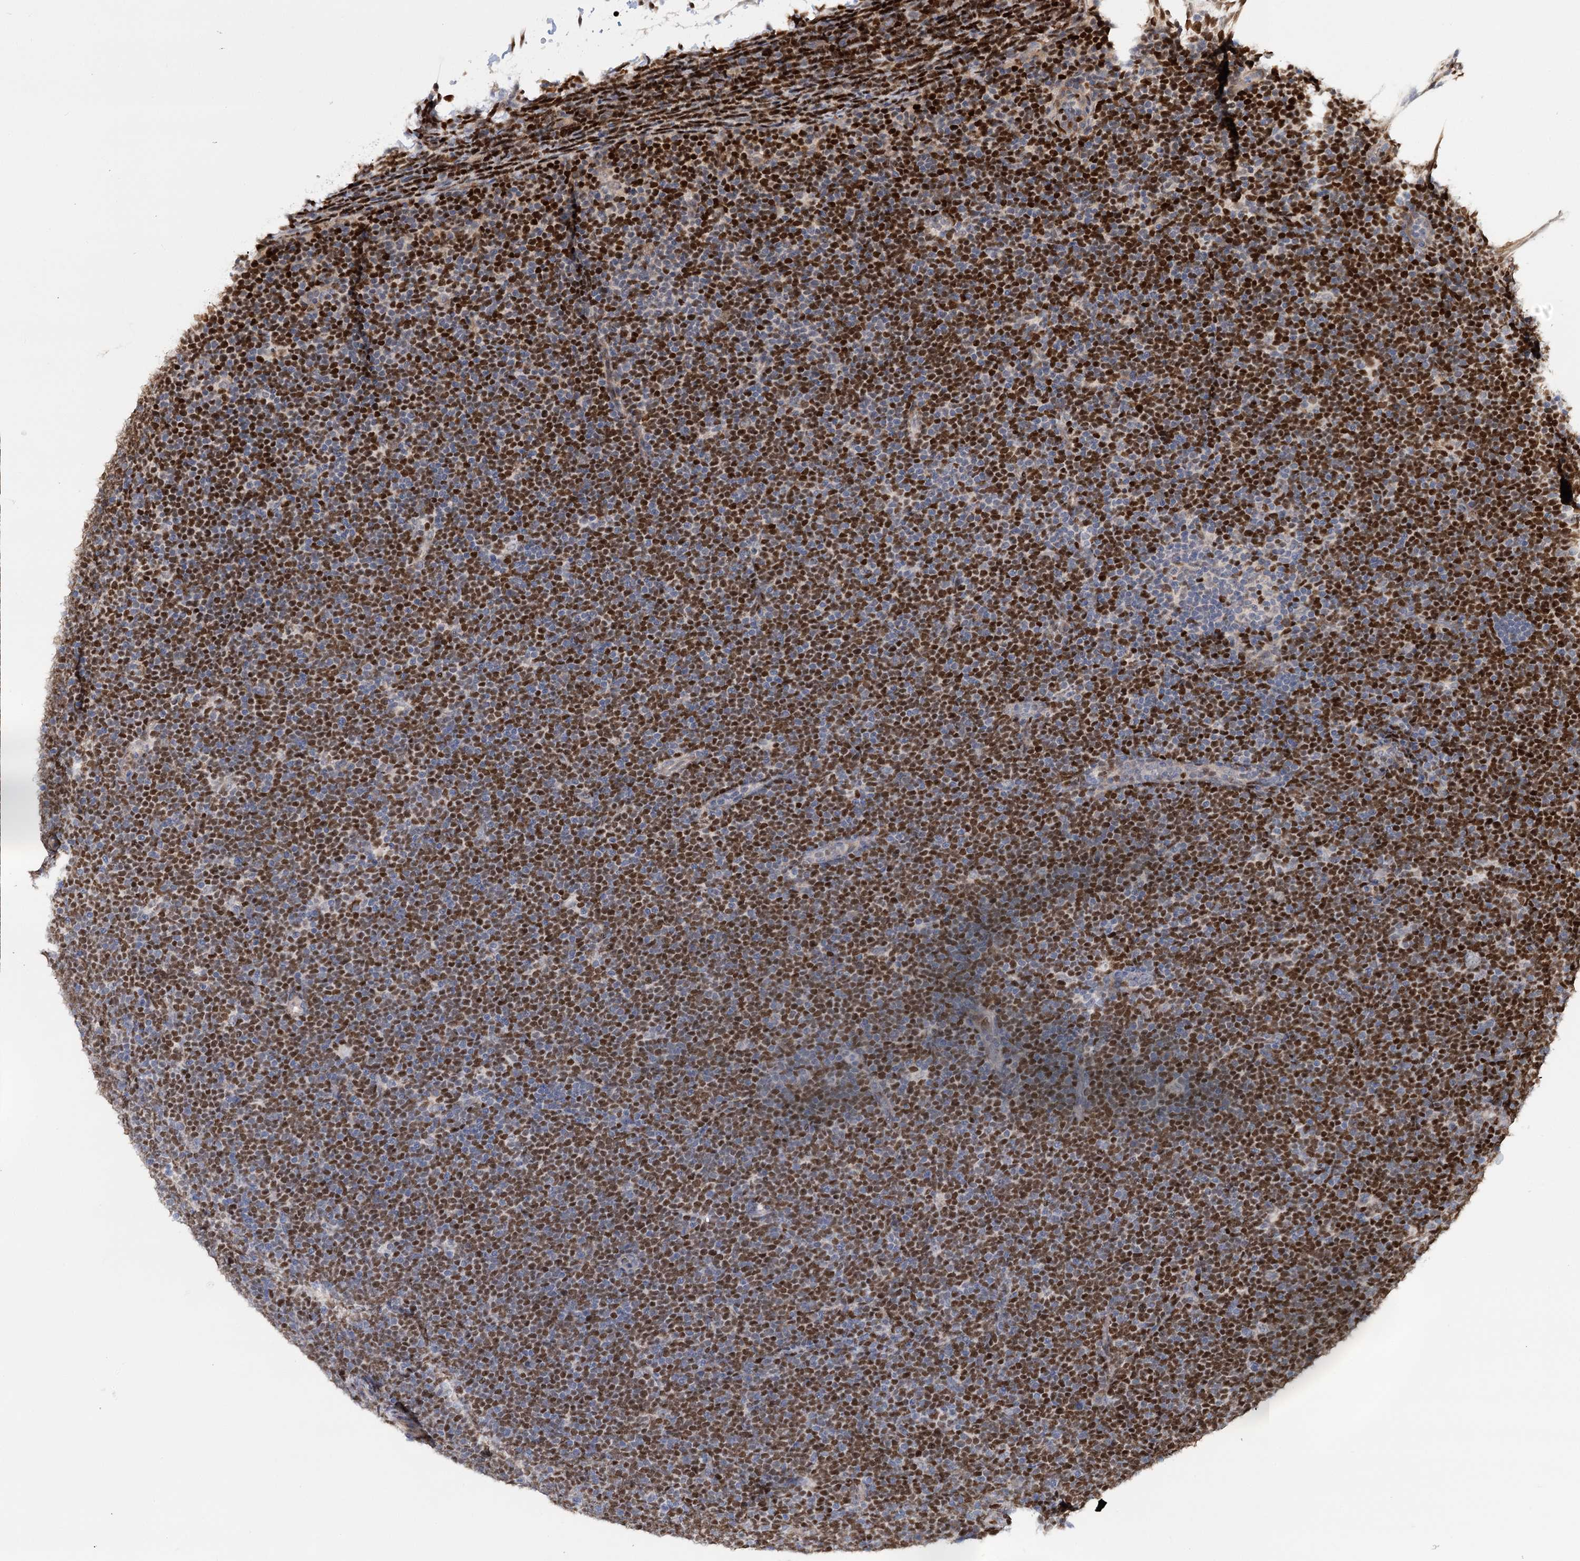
{"staining": {"intensity": "strong", "quantity": "25%-75%", "location": "nuclear"}, "tissue": "lymphoma", "cell_type": "Tumor cells", "image_type": "cancer", "snomed": [{"axis": "morphology", "description": "Malignant lymphoma, non-Hodgkin's type, High grade"}, {"axis": "topography", "description": "Lymph node"}], "caption": "Tumor cells demonstrate high levels of strong nuclear staining in about 25%-75% of cells in human lymphoma.", "gene": "PIK3C2A", "patient": {"sex": "male", "age": 13}}